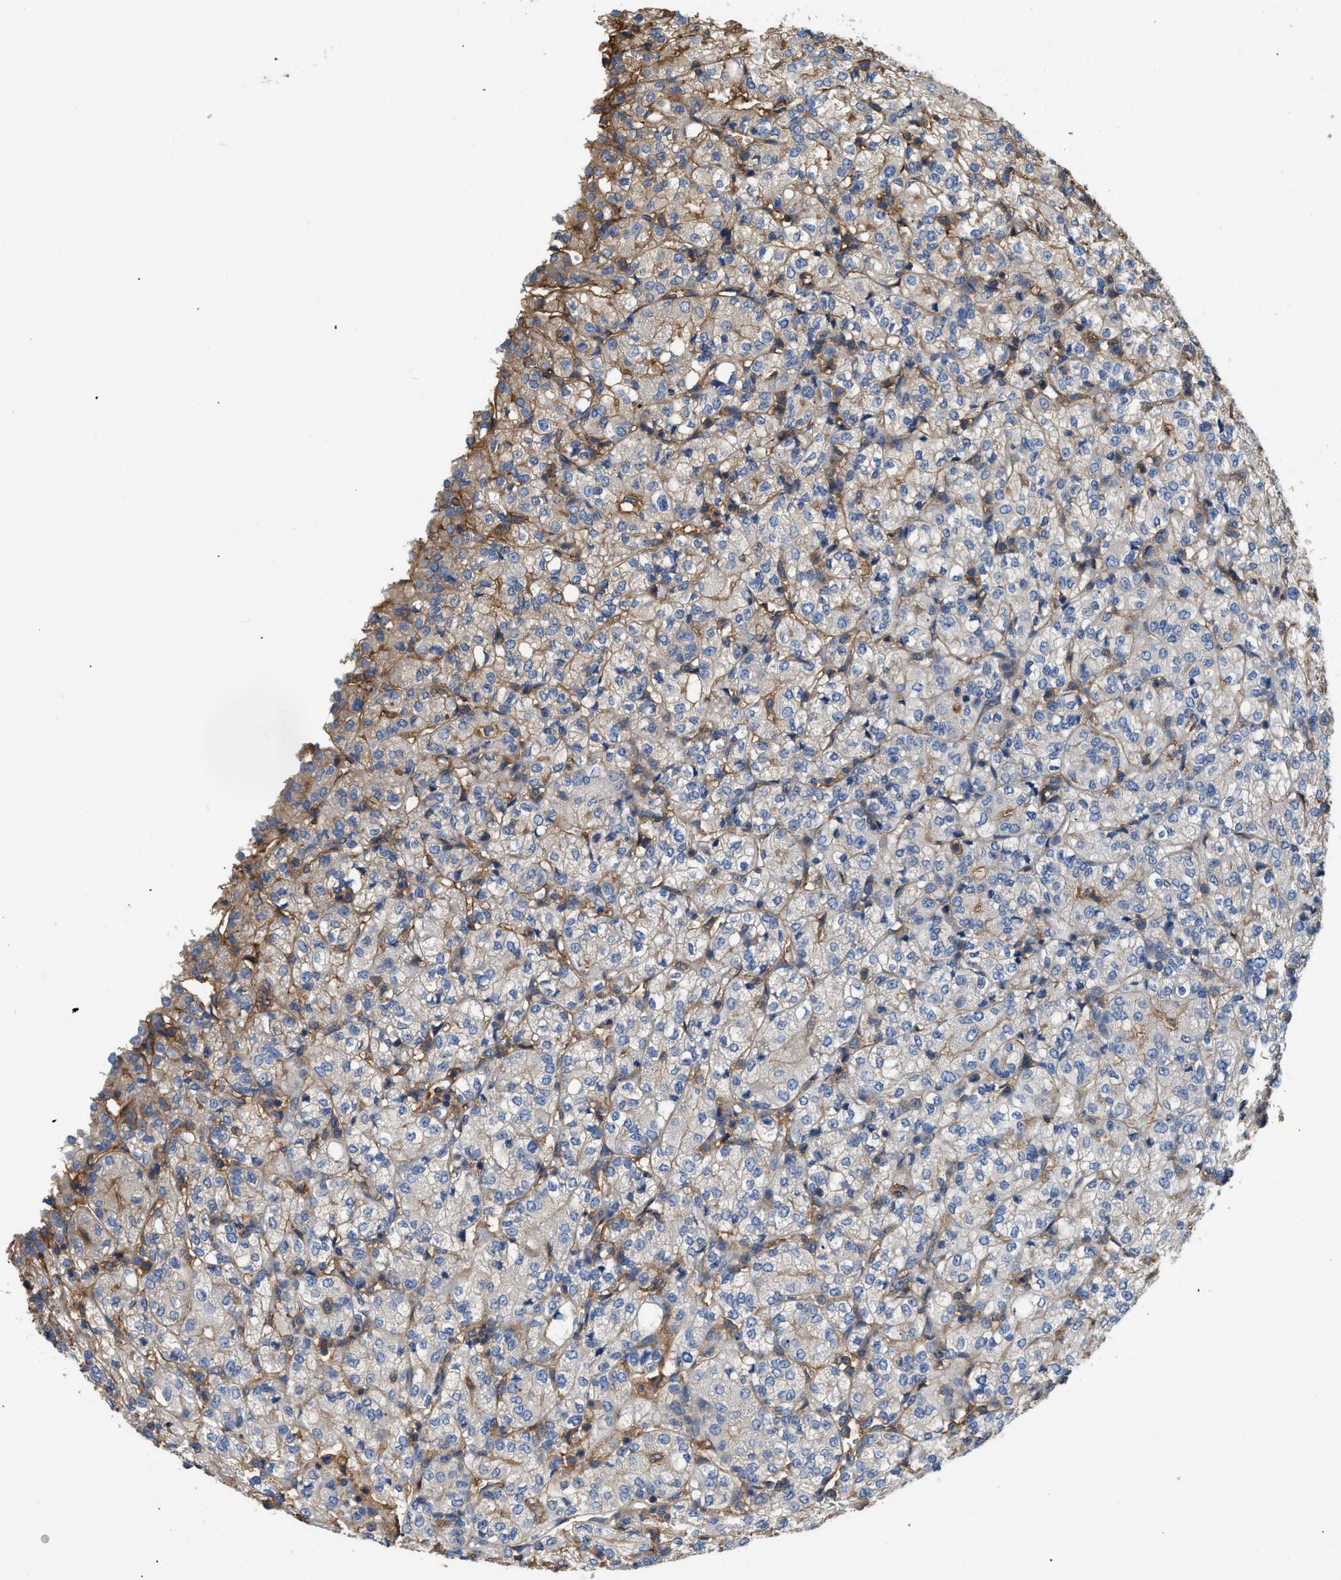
{"staining": {"intensity": "moderate", "quantity": "<25%", "location": "cytoplasmic/membranous"}, "tissue": "renal cancer", "cell_type": "Tumor cells", "image_type": "cancer", "snomed": [{"axis": "morphology", "description": "Adenocarcinoma, NOS"}, {"axis": "topography", "description": "Kidney"}], "caption": "This micrograph demonstrates renal adenocarcinoma stained with immunohistochemistry to label a protein in brown. The cytoplasmic/membranous of tumor cells show moderate positivity for the protein. Nuclei are counter-stained blue.", "gene": "GNB4", "patient": {"sex": "male", "age": 77}}